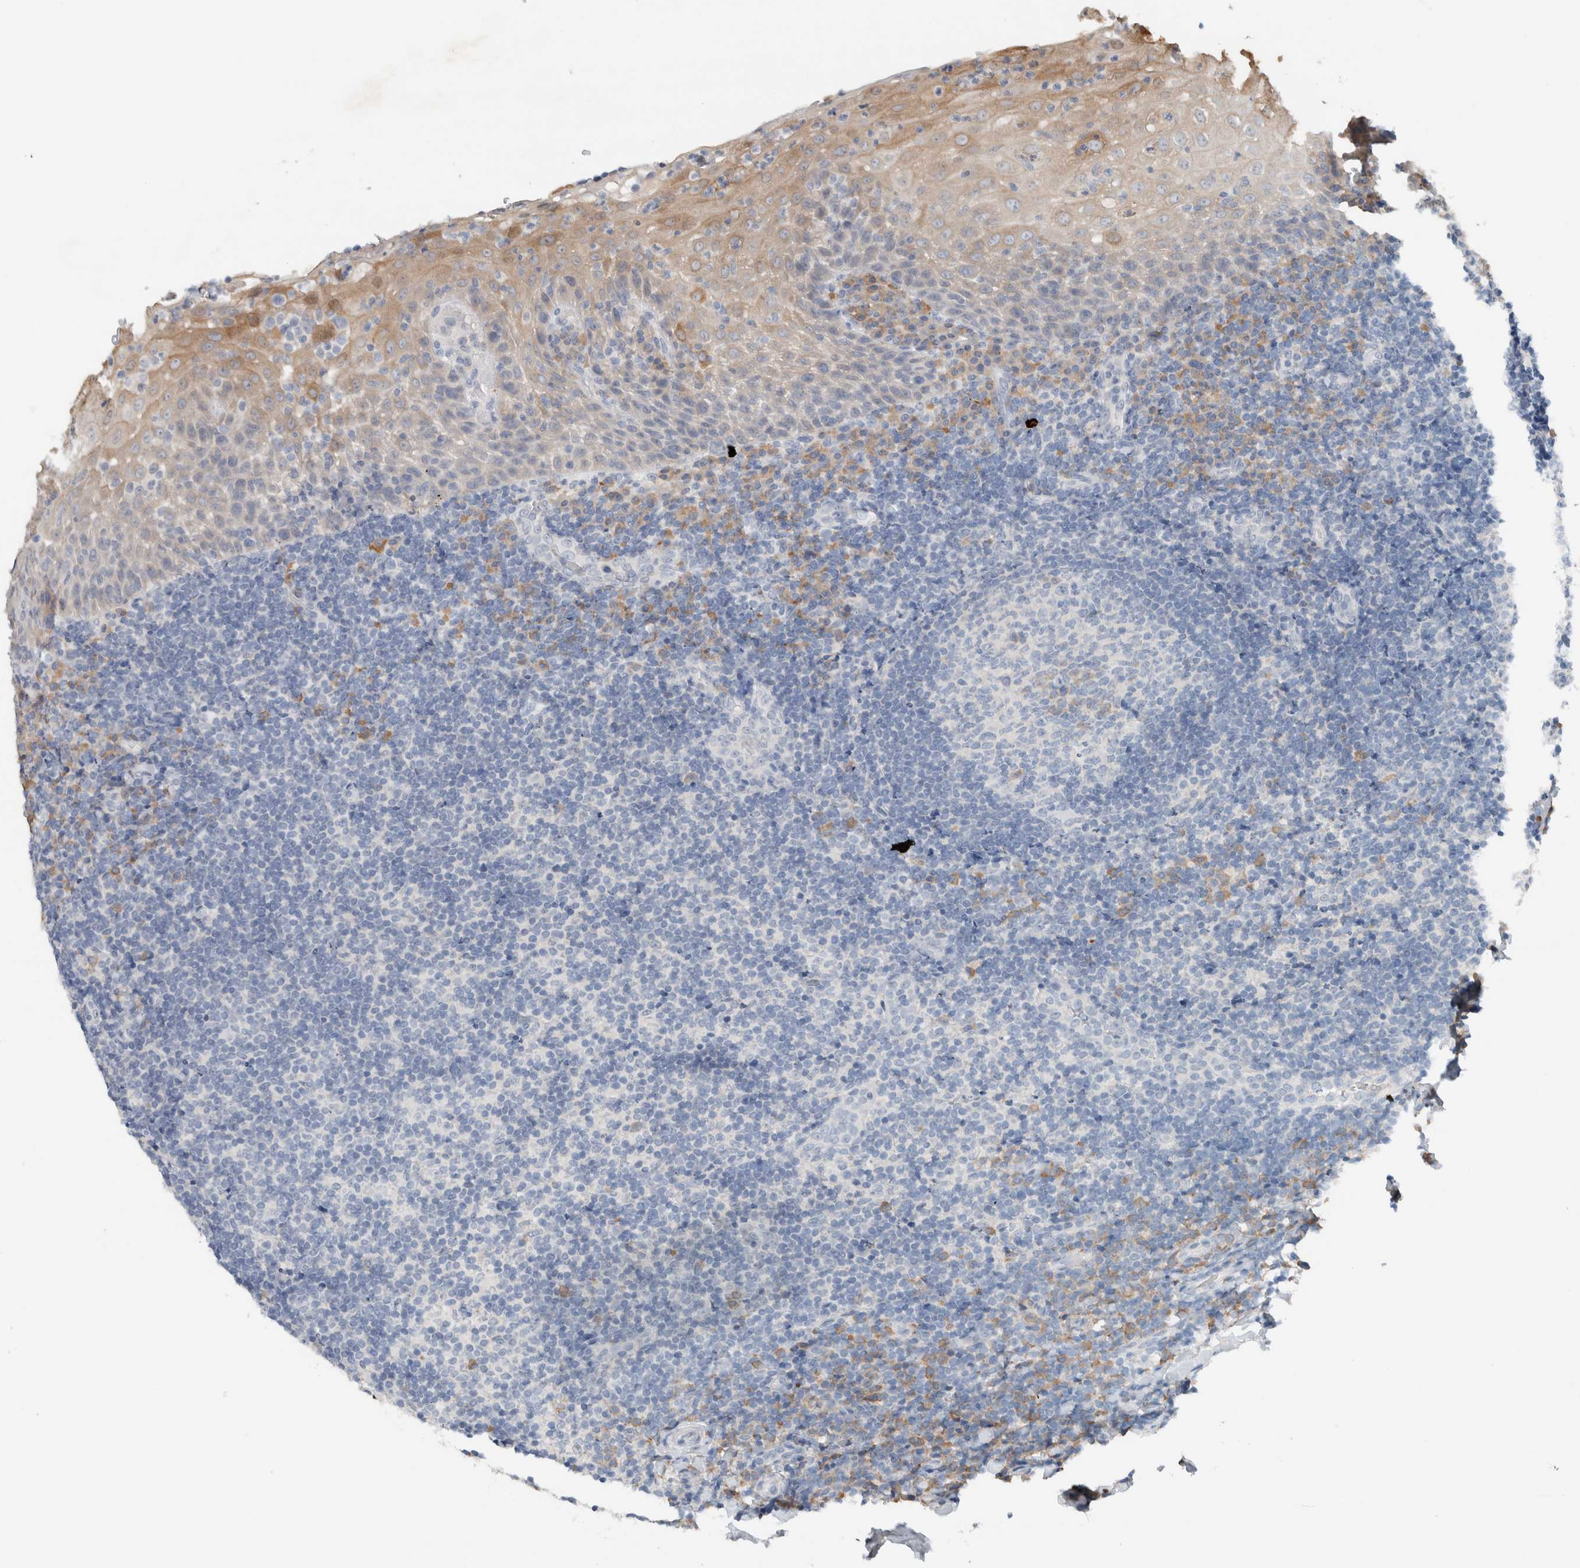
{"staining": {"intensity": "negative", "quantity": "none", "location": "none"}, "tissue": "tonsil", "cell_type": "Germinal center cells", "image_type": "normal", "snomed": [{"axis": "morphology", "description": "Normal tissue, NOS"}, {"axis": "topography", "description": "Tonsil"}], "caption": "An IHC photomicrograph of normal tonsil is shown. There is no staining in germinal center cells of tonsil. (DAB immunohistochemistry, high magnification).", "gene": "DUOX1", "patient": {"sex": "male", "age": 37}}